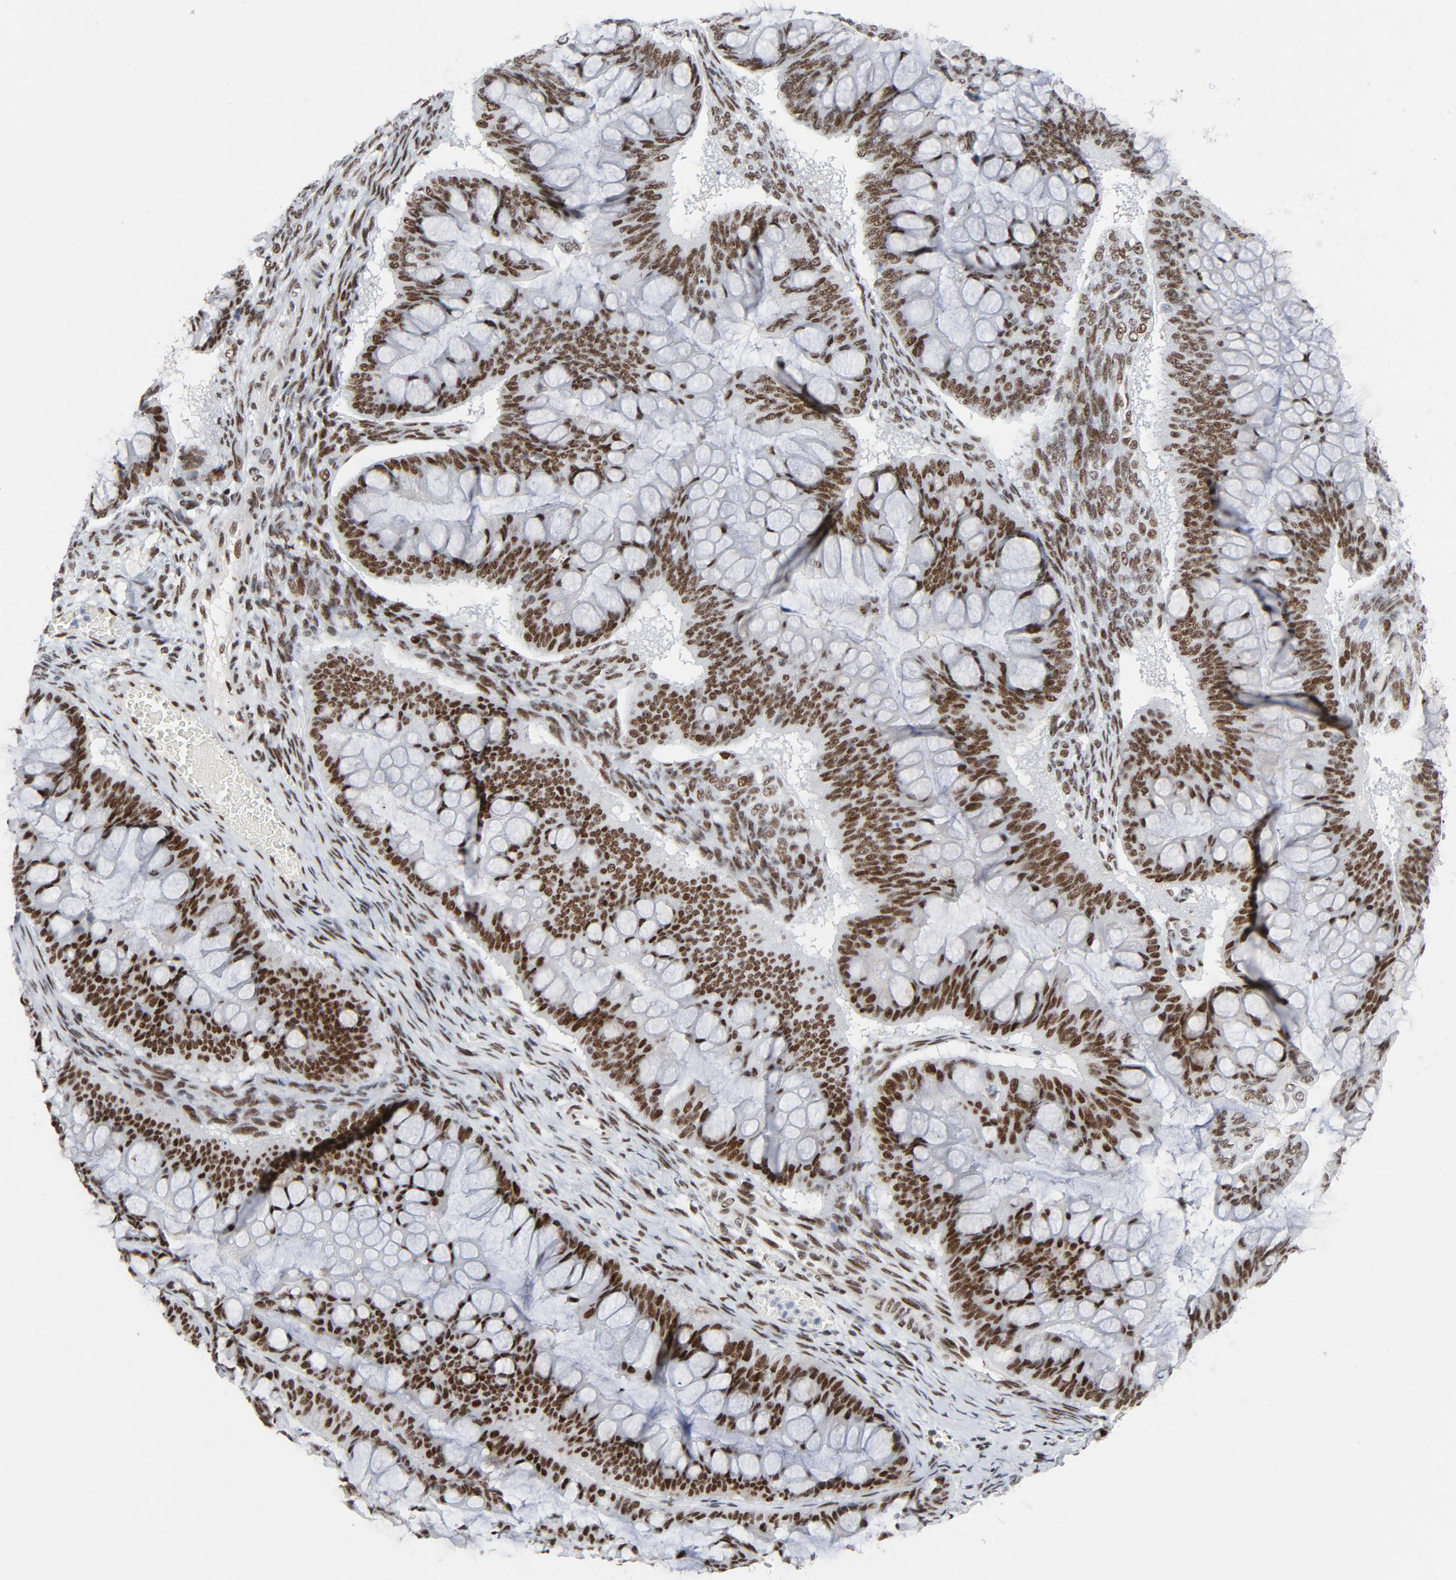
{"staining": {"intensity": "strong", "quantity": ">75%", "location": "nuclear"}, "tissue": "ovarian cancer", "cell_type": "Tumor cells", "image_type": "cancer", "snomed": [{"axis": "morphology", "description": "Cystadenocarcinoma, mucinous, NOS"}, {"axis": "topography", "description": "Ovary"}], "caption": "Mucinous cystadenocarcinoma (ovarian) was stained to show a protein in brown. There is high levels of strong nuclear expression in approximately >75% of tumor cells.", "gene": "HSF1", "patient": {"sex": "female", "age": 73}}